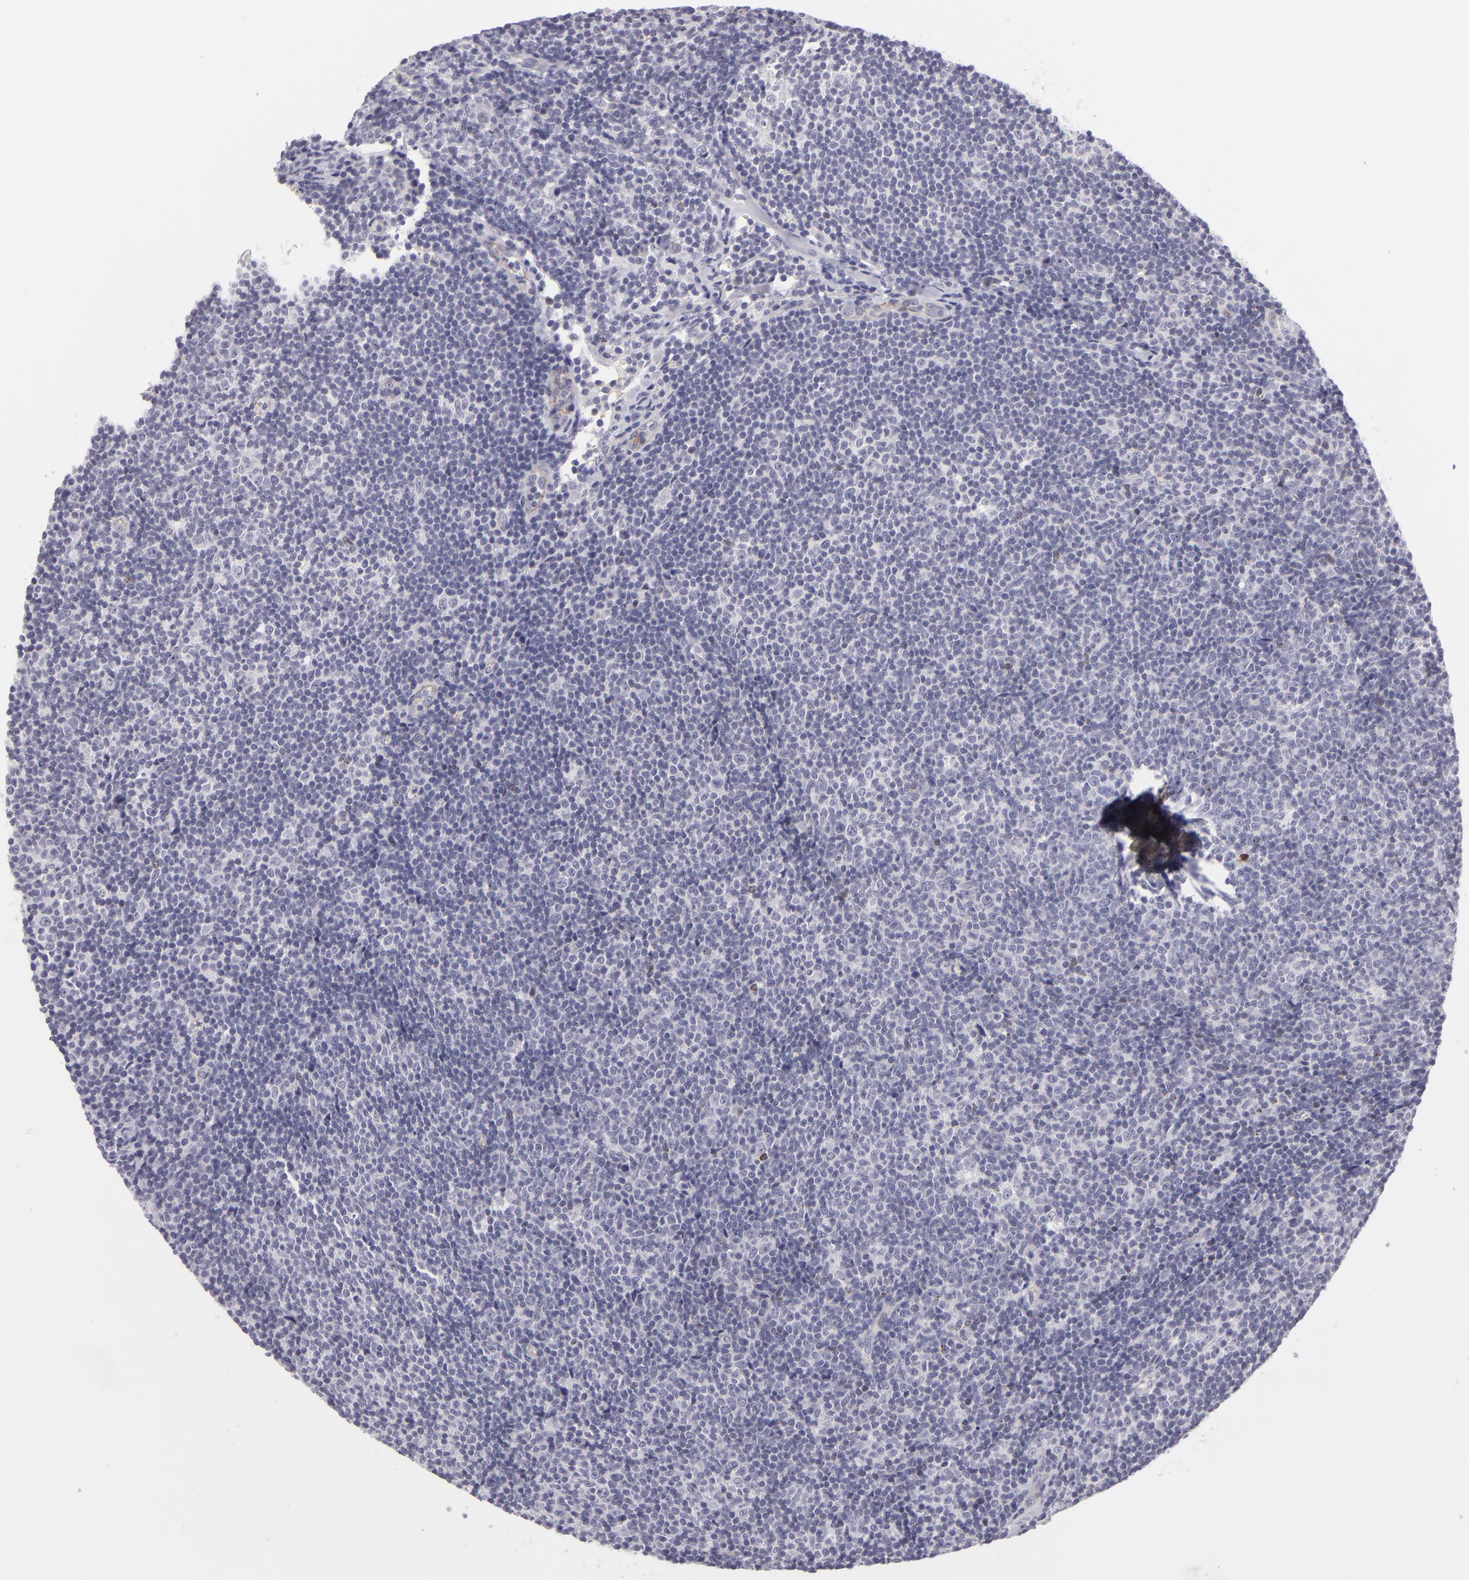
{"staining": {"intensity": "negative", "quantity": "none", "location": "none"}, "tissue": "lymphoma", "cell_type": "Tumor cells", "image_type": "cancer", "snomed": [{"axis": "morphology", "description": "Malignant lymphoma, non-Hodgkin's type, Low grade"}, {"axis": "topography", "description": "Lymph node"}], "caption": "DAB (3,3'-diaminobenzidine) immunohistochemical staining of low-grade malignant lymphoma, non-Hodgkin's type displays no significant expression in tumor cells.", "gene": "CTNNB1", "patient": {"sex": "male", "age": 49}}